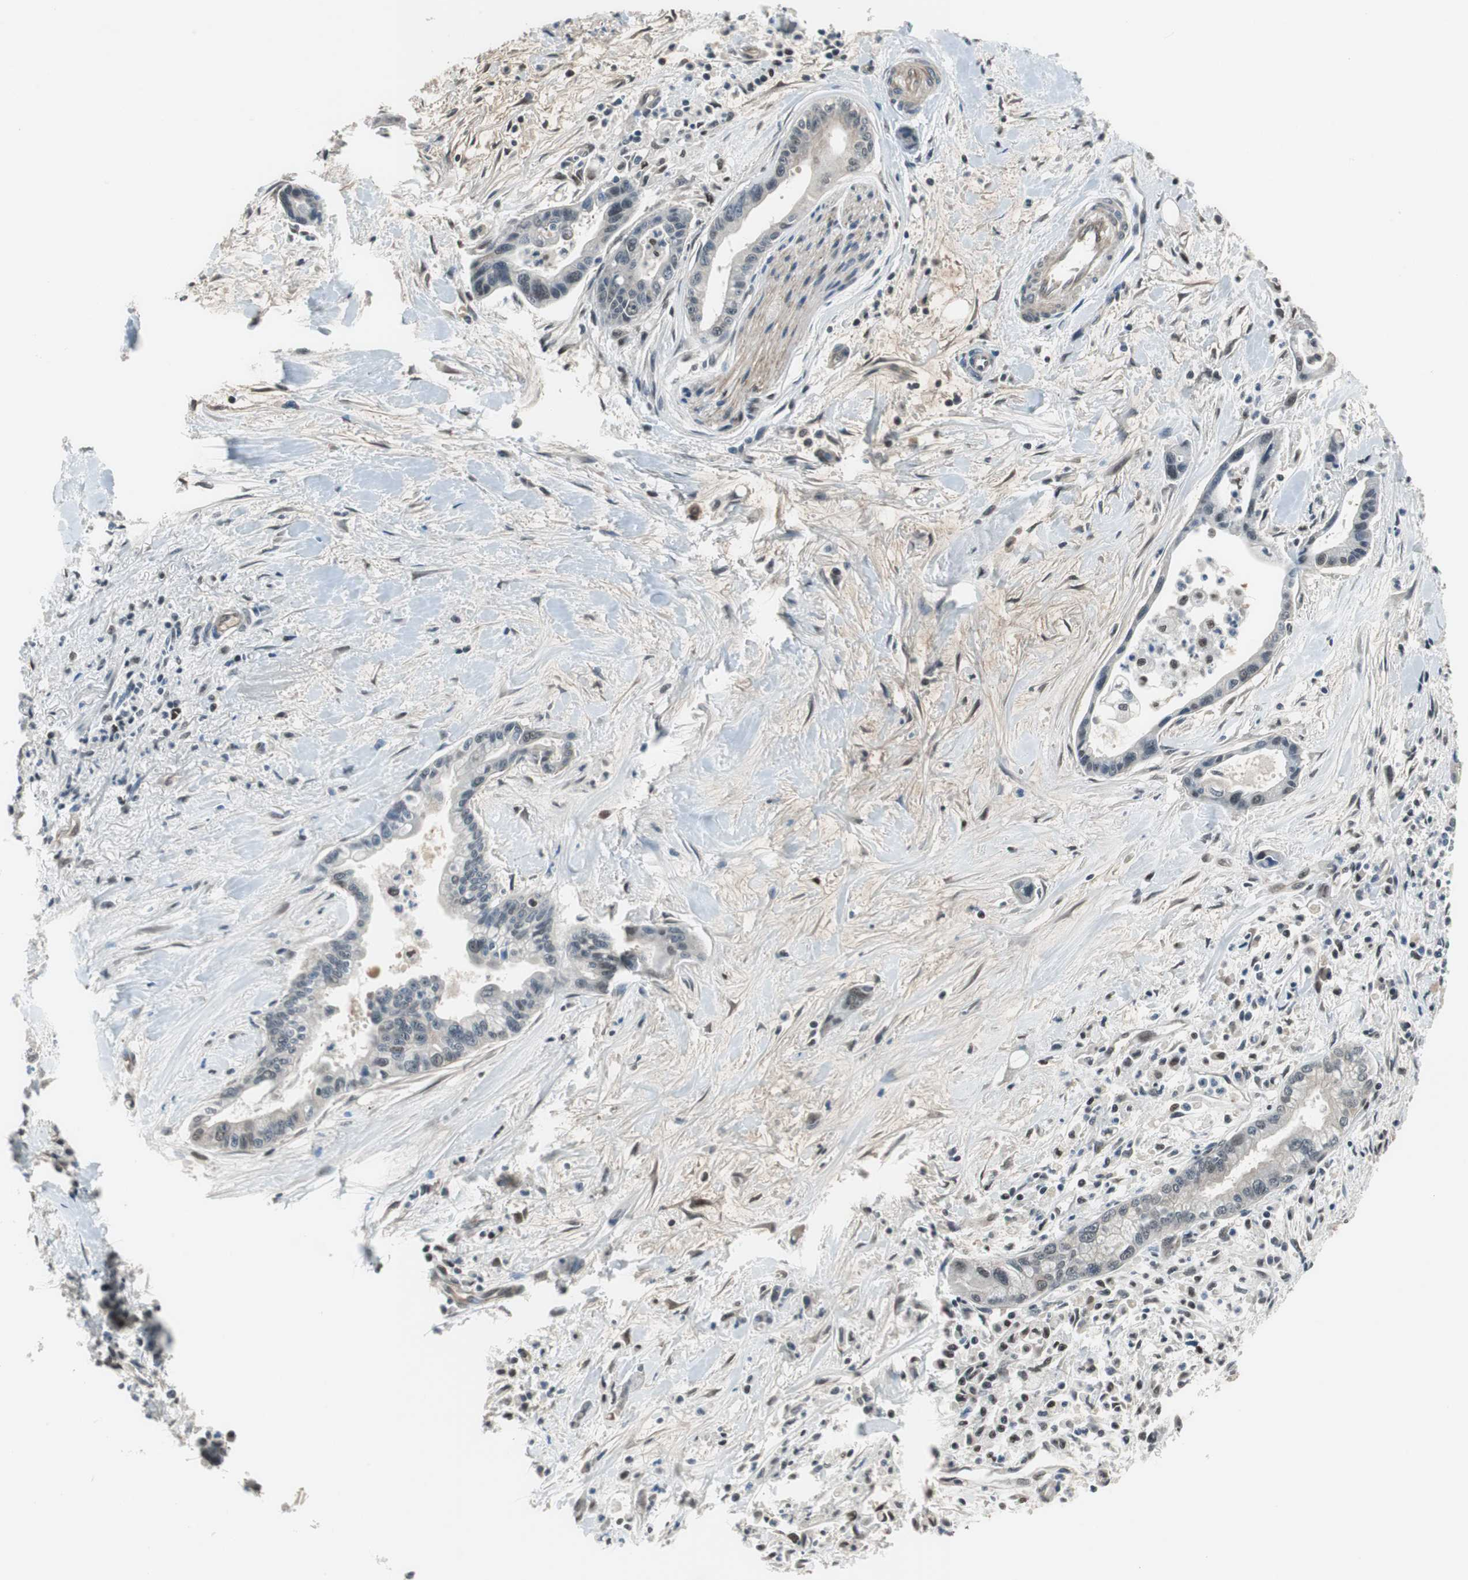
{"staining": {"intensity": "negative", "quantity": "none", "location": "none"}, "tissue": "pancreatic cancer", "cell_type": "Tumor cells", "image_type": "cancer", "snomed": [{"axis": "morphology", "description": "Adenocarcinoma, NOS"}, {"axis": "topography", "description": "Pancreas"}], "caption": "Pancreatic cancer (adenocarcinoma) stained for a protein using immunohistochemistry demonstrates no expression tumor cells.", "gene": "MAFB", "patient": {"sex": "male", "age": 70}}